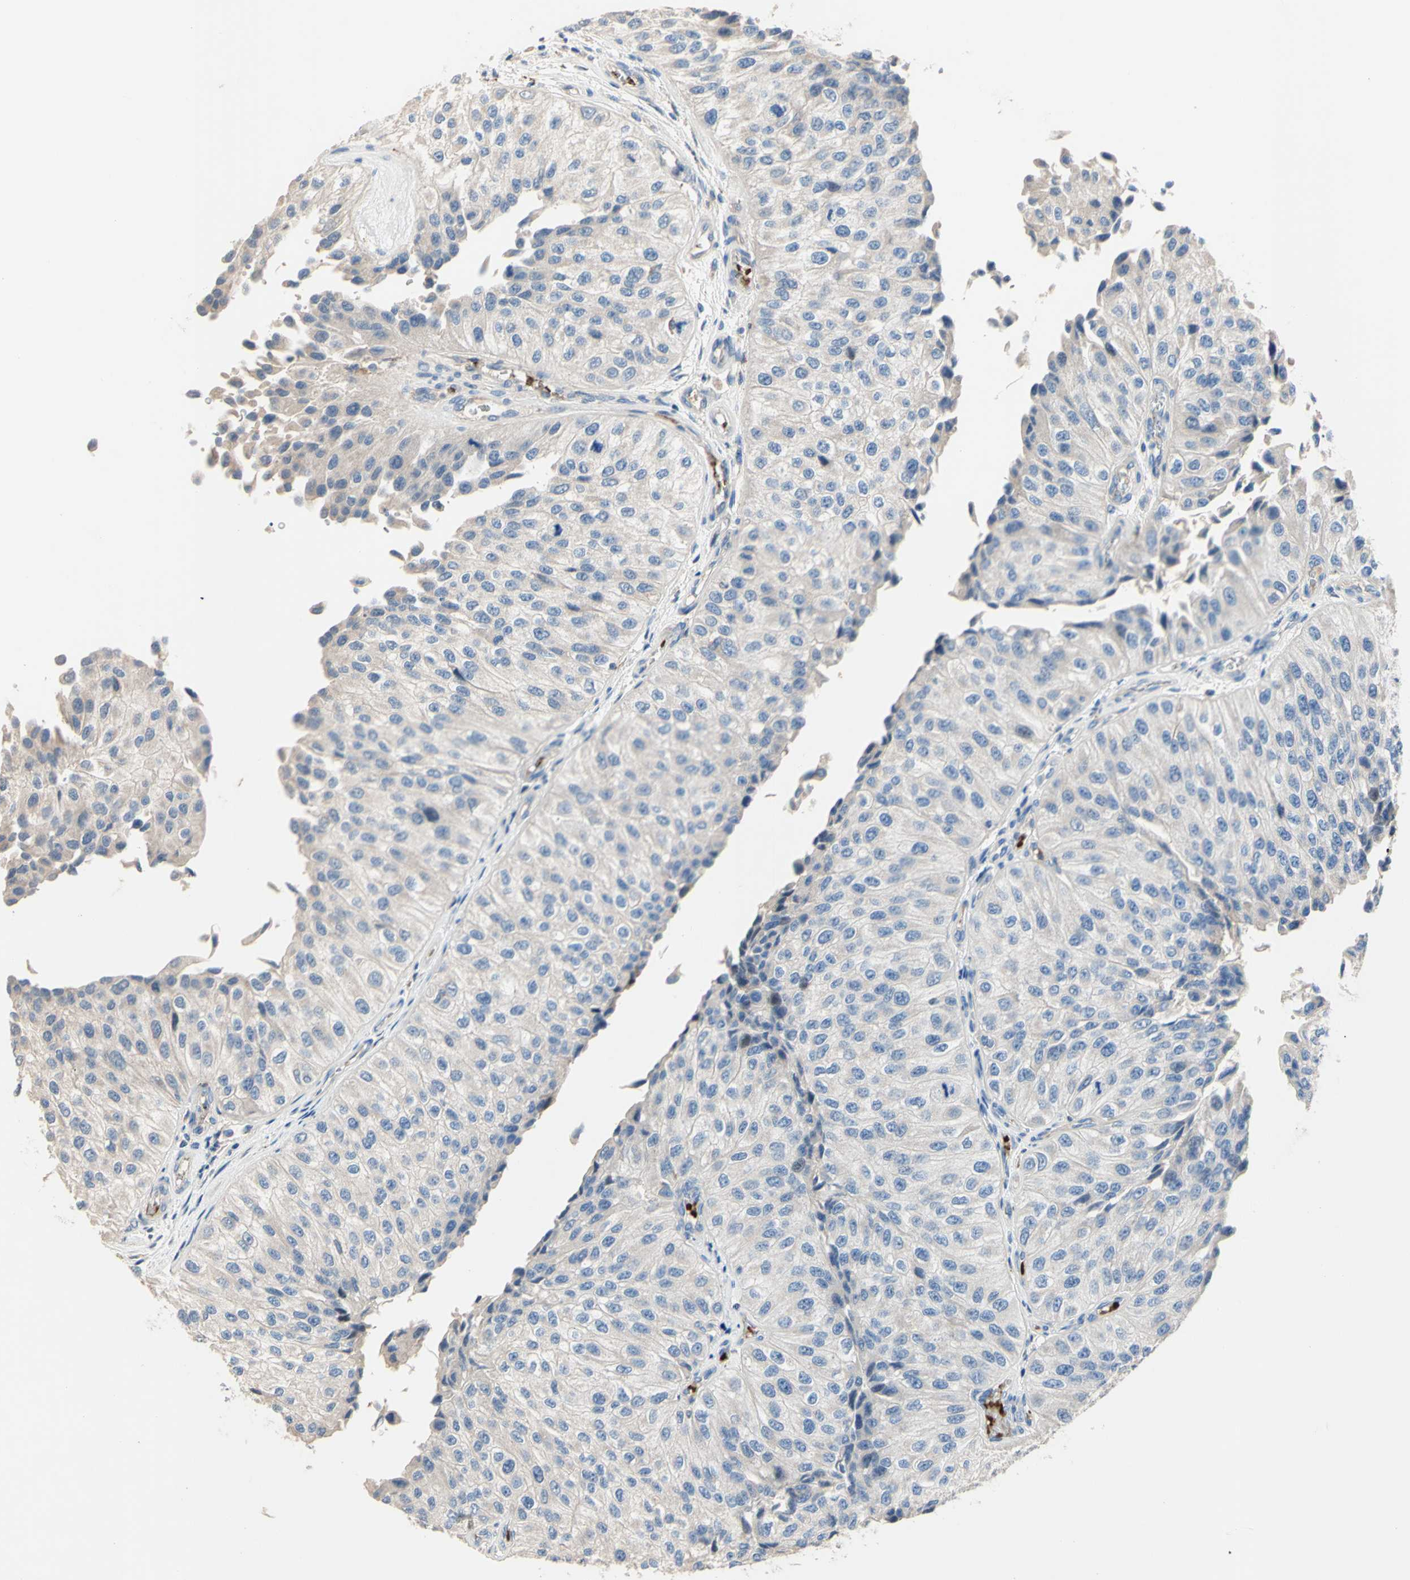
{"staining": {"intensity": "negative", "quantity": "none", "location": "none"}, "tissue": "urothelial cancer", "cell_type": "Tumor cells", "image_type": "cancer", "snomed": [{"axis": "morphology", "description": "Urothelial carcinoma, High grade"}, {"axis": "topography", "description": "Kidney"}, {"axis": "topography", "description": "Urinary bladder"}], "caption": "A high-resolution micrograph shows immunohistochemistry (IHC) staining of urothelial carcinoma (high-grade), which demonstrates no significant positivity in tumor cells. (Brightfield microscopy of DAB immunohistochemistry (IHC) at high magnification).", "gene": "CDON", "patient": {"sex": "male", "age": 77}}